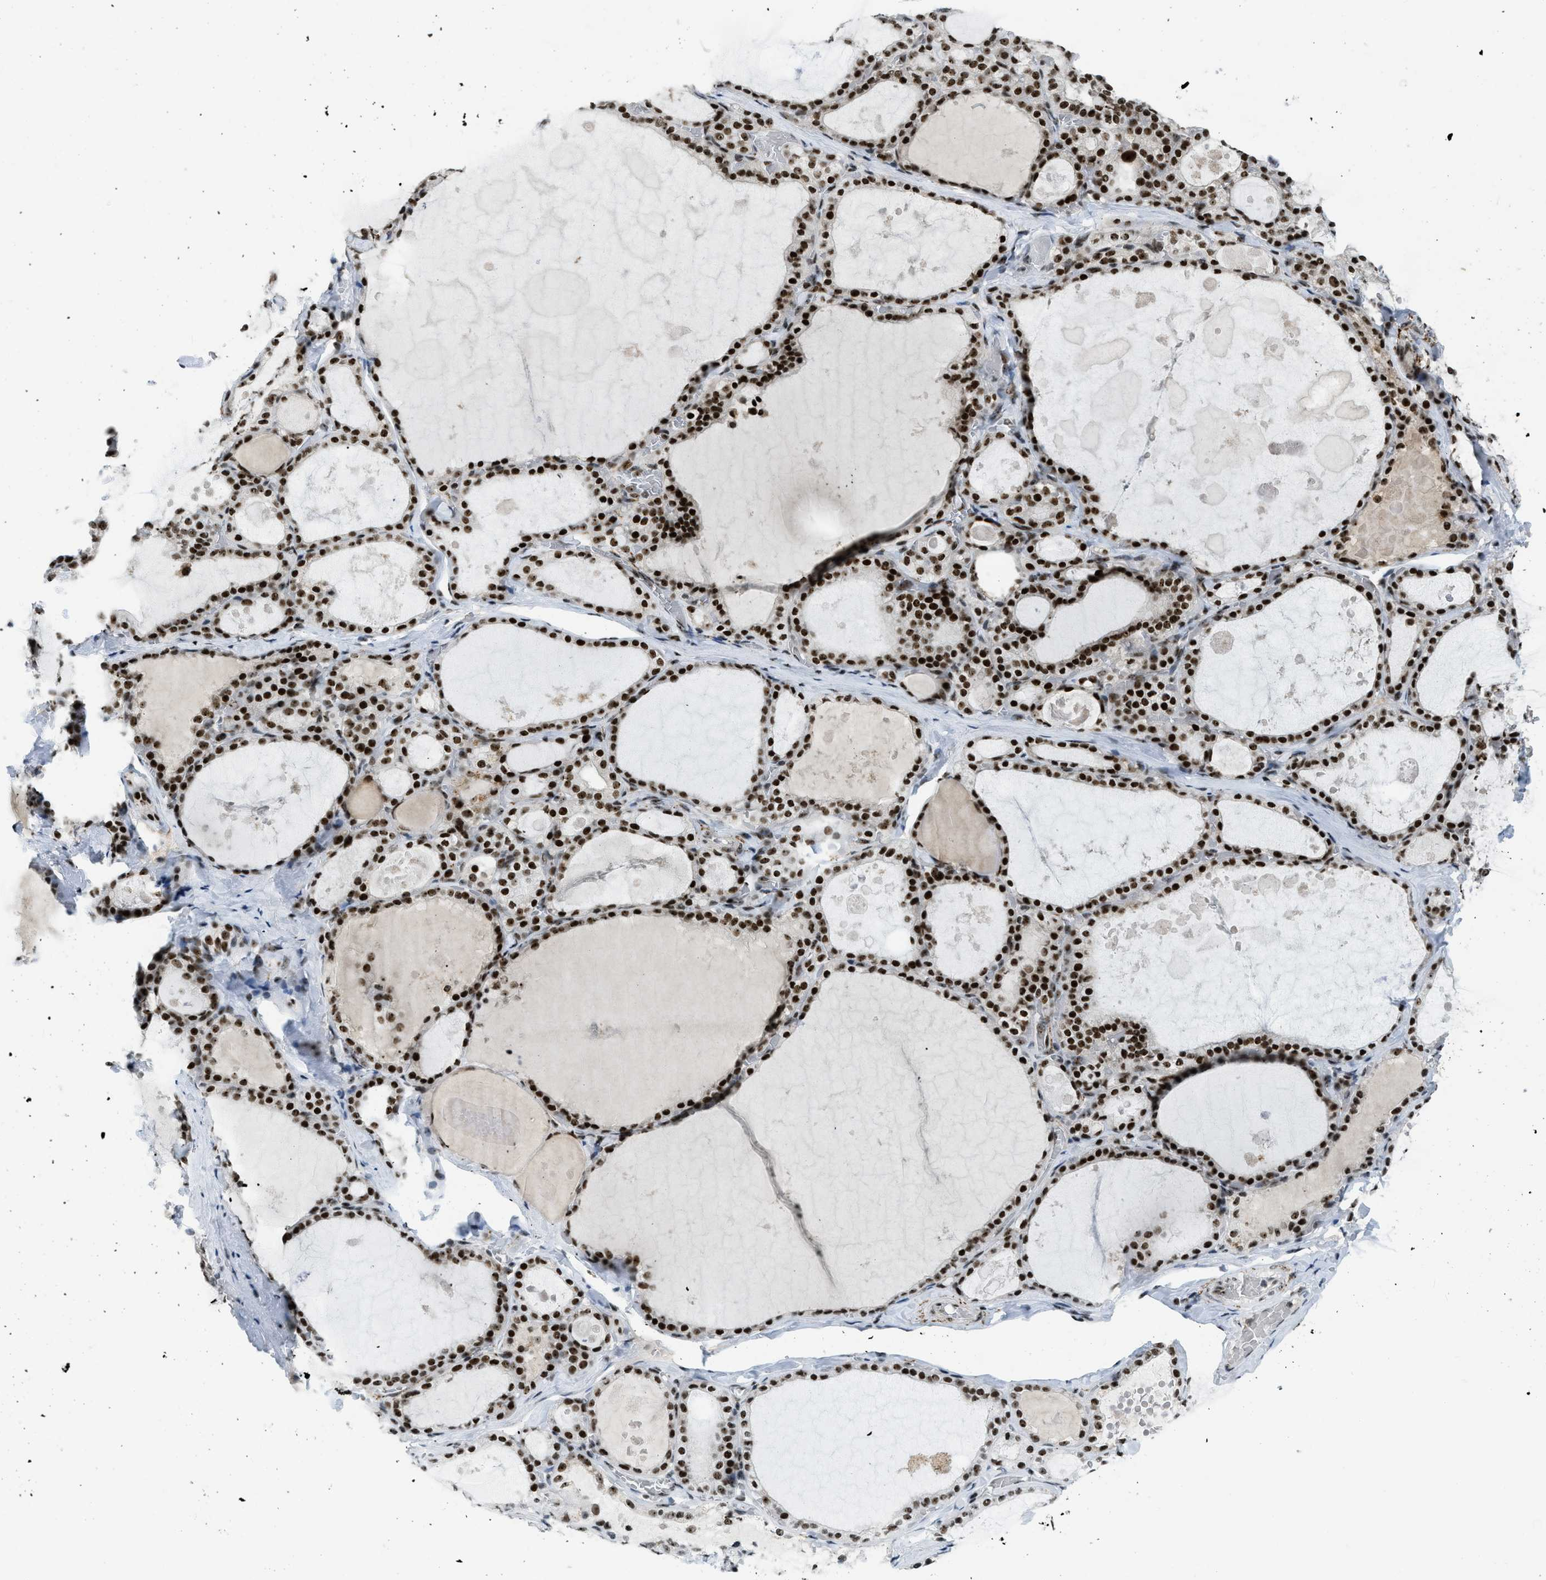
{"staining": {"intensity": "strong", "quantity": ">75%", "location": "nuclear"}, "tissue": "thyroid gland", "cell_type": "Glandular cells", "image_type": "normal", "snomed": [{"axis": "morphology", "description": "Normal tissue, NOS"}, {"axis": "topography", "description": "Thyroid gland"}], "caption": "A histopathology image showing strong nuclear expression in about >75% of glandular cells in unremarkable thyroid gland, as visualized by brown immunohistochemical staining.", "gene": "URB1", "patient": {"sex": "male", "age": 56}}